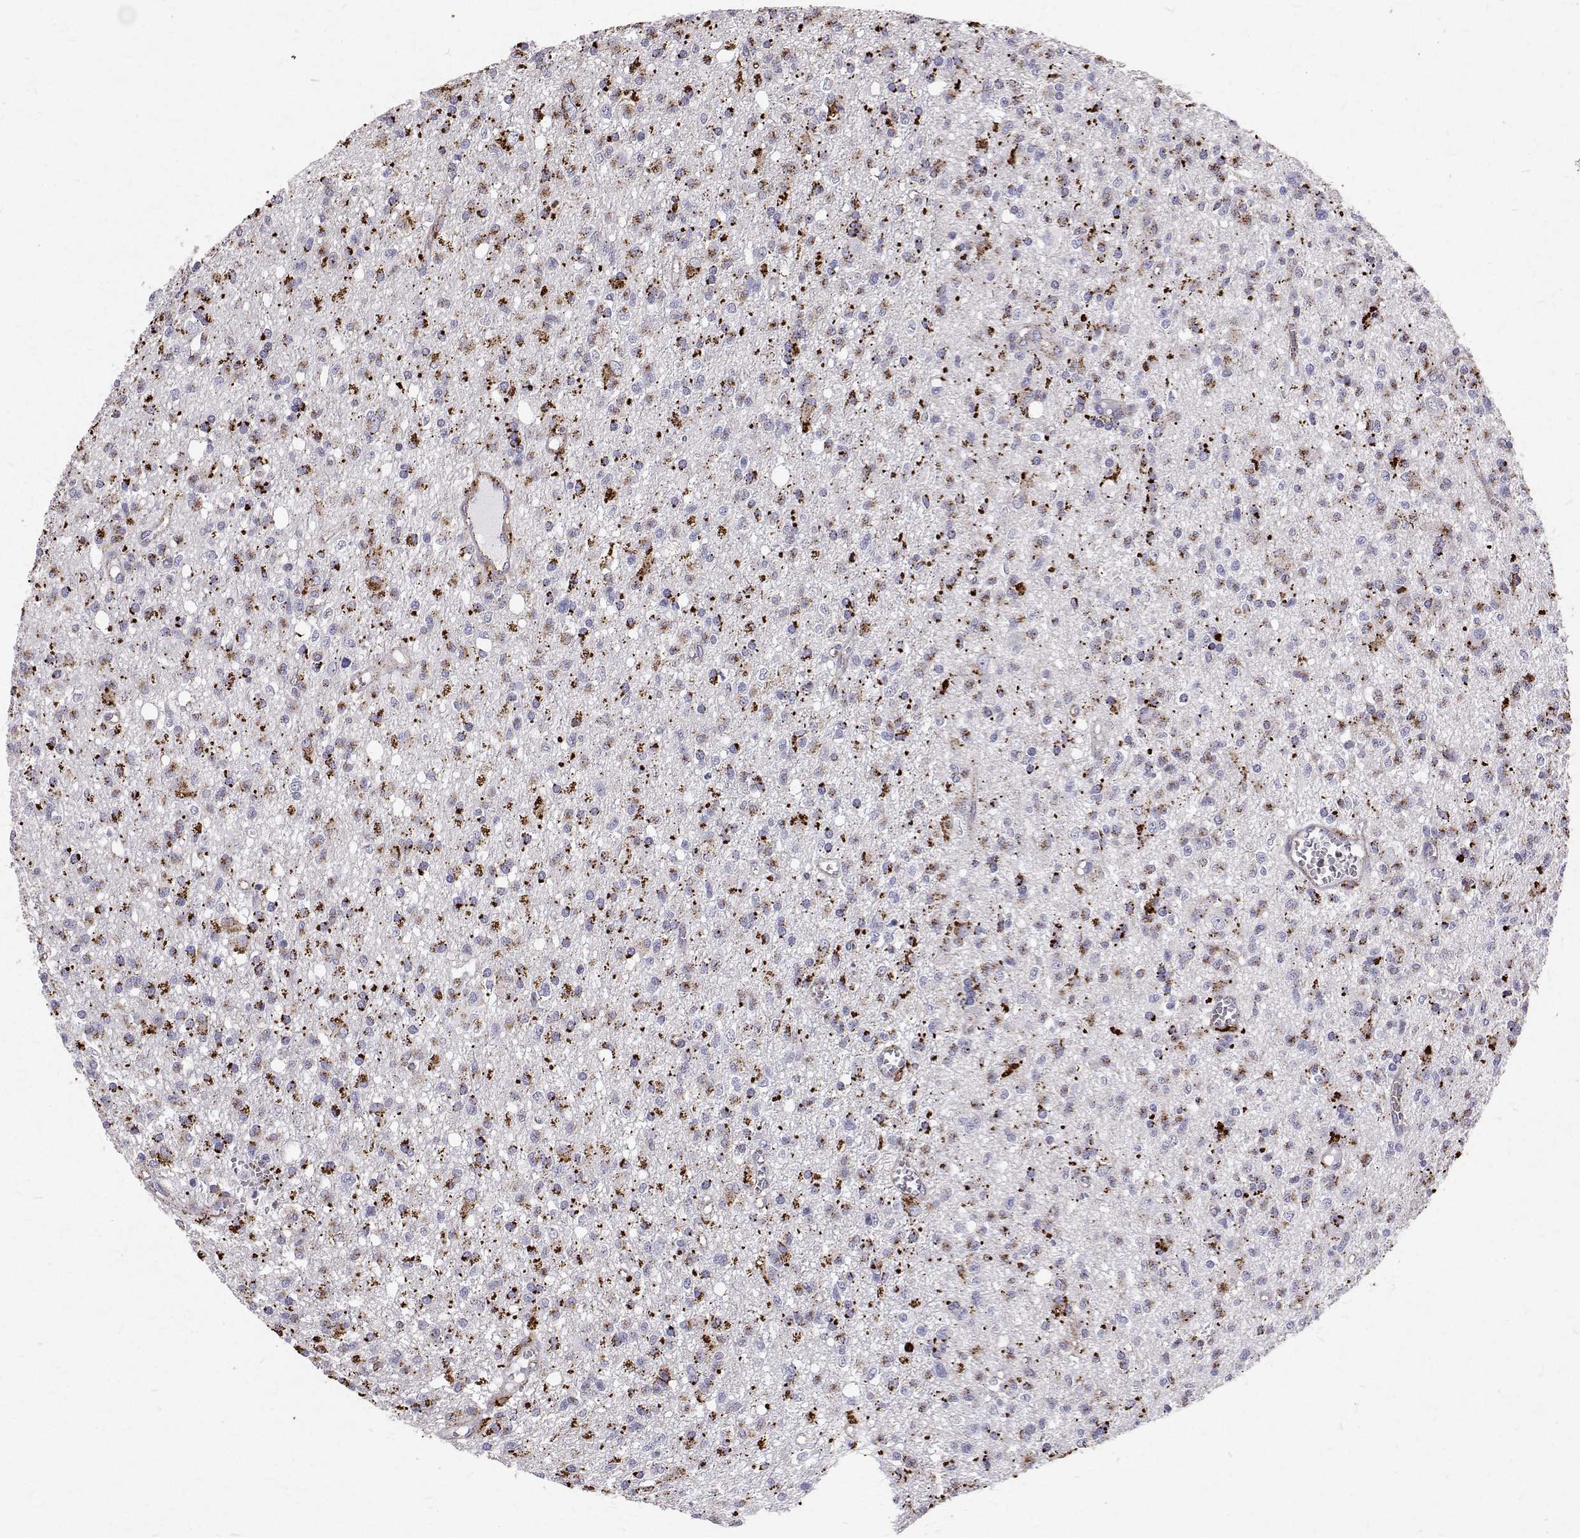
{"staining": {"intensity": "strong", "quantity": "25%-75%", "location": "cytoplasmic/membranous"}, "tissue": "glioma", "cell_type": "Tumor cells", "image_type": "cancer", "snomed": [{"axis": "morphology", "description": "Glioma, malignant, Low grade"}, {"axis": "topography", "description": "Brain"}], "caption": "Immunohistochemical staining of human glioma displays high levels of strong cytoplasmic/membranous positivity in about 25%-75% of tumor cells. Using DAB (brown) and hematoxylin (blue) stains, captured at high magnification using brightfield microscopy.", "gene": "TPP1", "patient": {"sex": "male", "age": 64}}